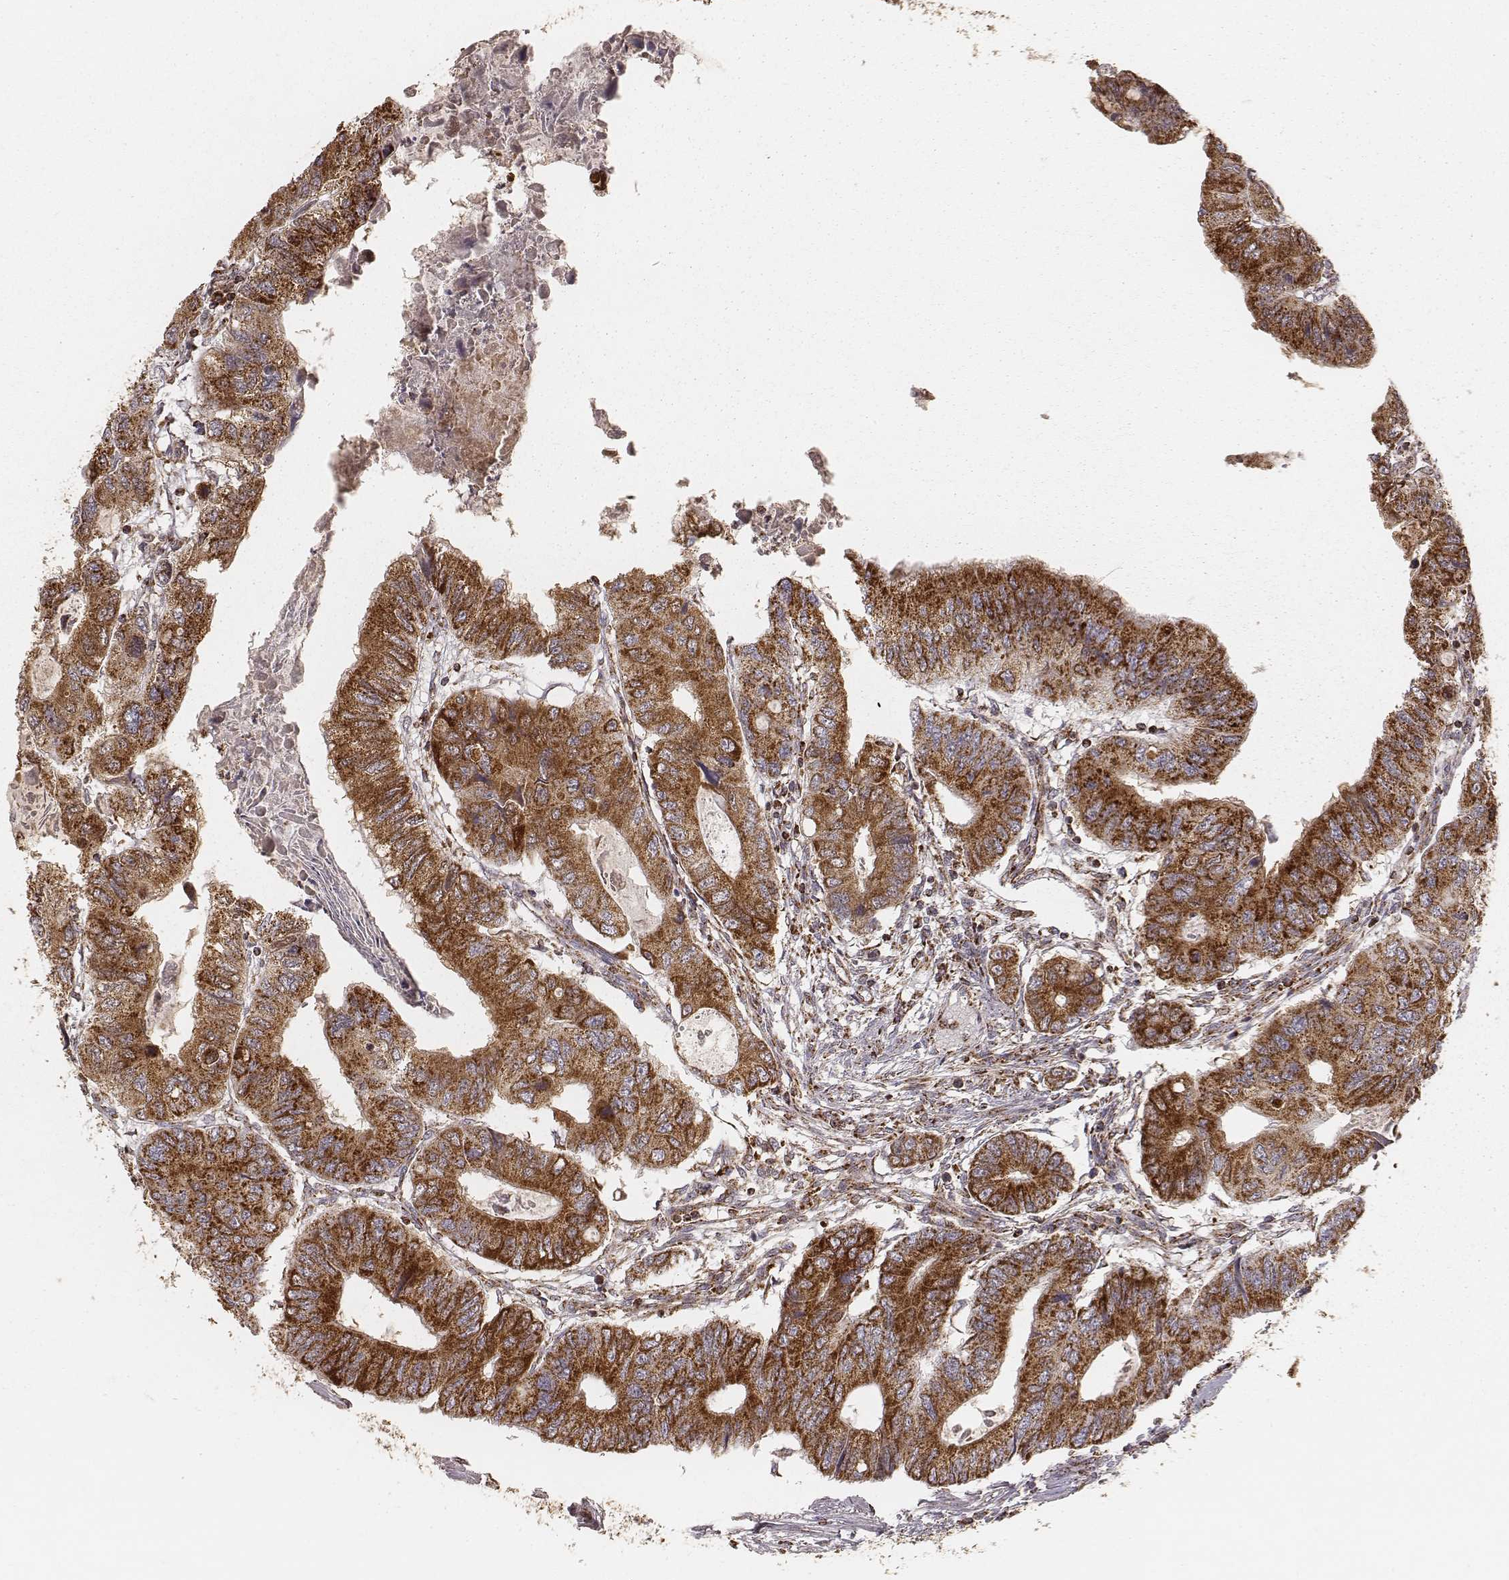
{"staining": {"intensity": "strong", "quantity": ">75%", "location": "cytoplasmic/membranous"}, "tissue": "colorectal cancer", "cell_type": "Tumor cells", "image_type": "cancer", "snomed": [{"axis": "morphology", "description": "Adenocarcinoma, NOS"}, {"axis": "topography", "description": "Colon"}], "caption": "The image displays immunohistochemical staining of colorectal adenocarcinoma. There is strong cytoplasmic/membranous staining is identified in approximately >75% of tumor cells. (DAB = brown stain, brightfield microscopy at high magnification).", "gene": "CS", "patient": {"sex": "male", "age": 53}}